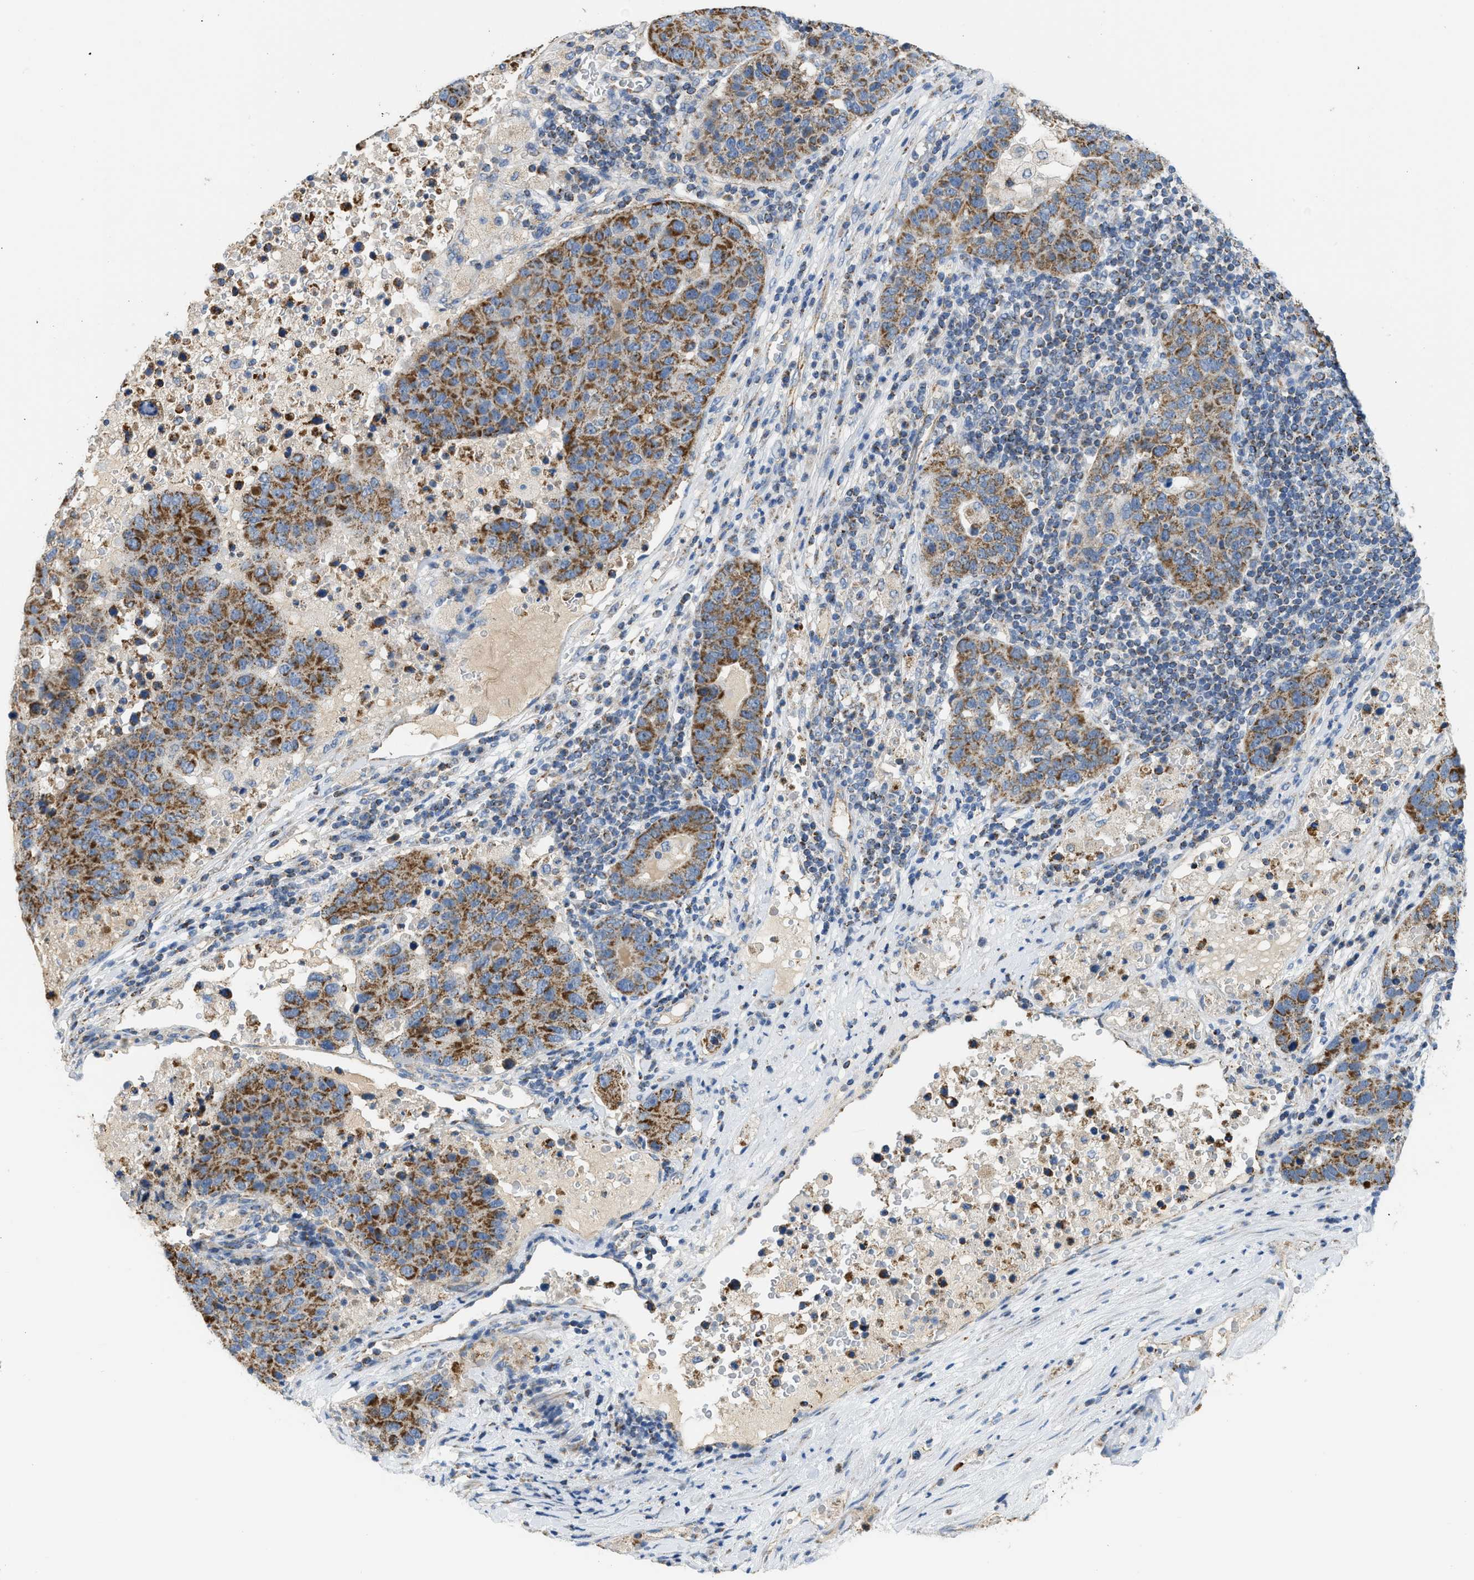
{"staining": {"intensity": "strong", "quantity": ">75%", "location": "cytoplasmic/membranous"}, "tissue": "pancreatic cancer", "cell_type": "Tumor cells", "image_type": "cancer", "snomed": [{"axis": "morphology", "description": "Adenocarcinoma, NOS"}, {"axis": "topography", "description": "Pancreas"}], "caption": "Pancreatic adenocarcinoma was stained to show a protein in brown. There is high levels of strong cytoplasmic/membranous positivity in approximately >75% of tumor cells.", "gene": "GOT2", "patient": {"sex": "female", "age": 61}}